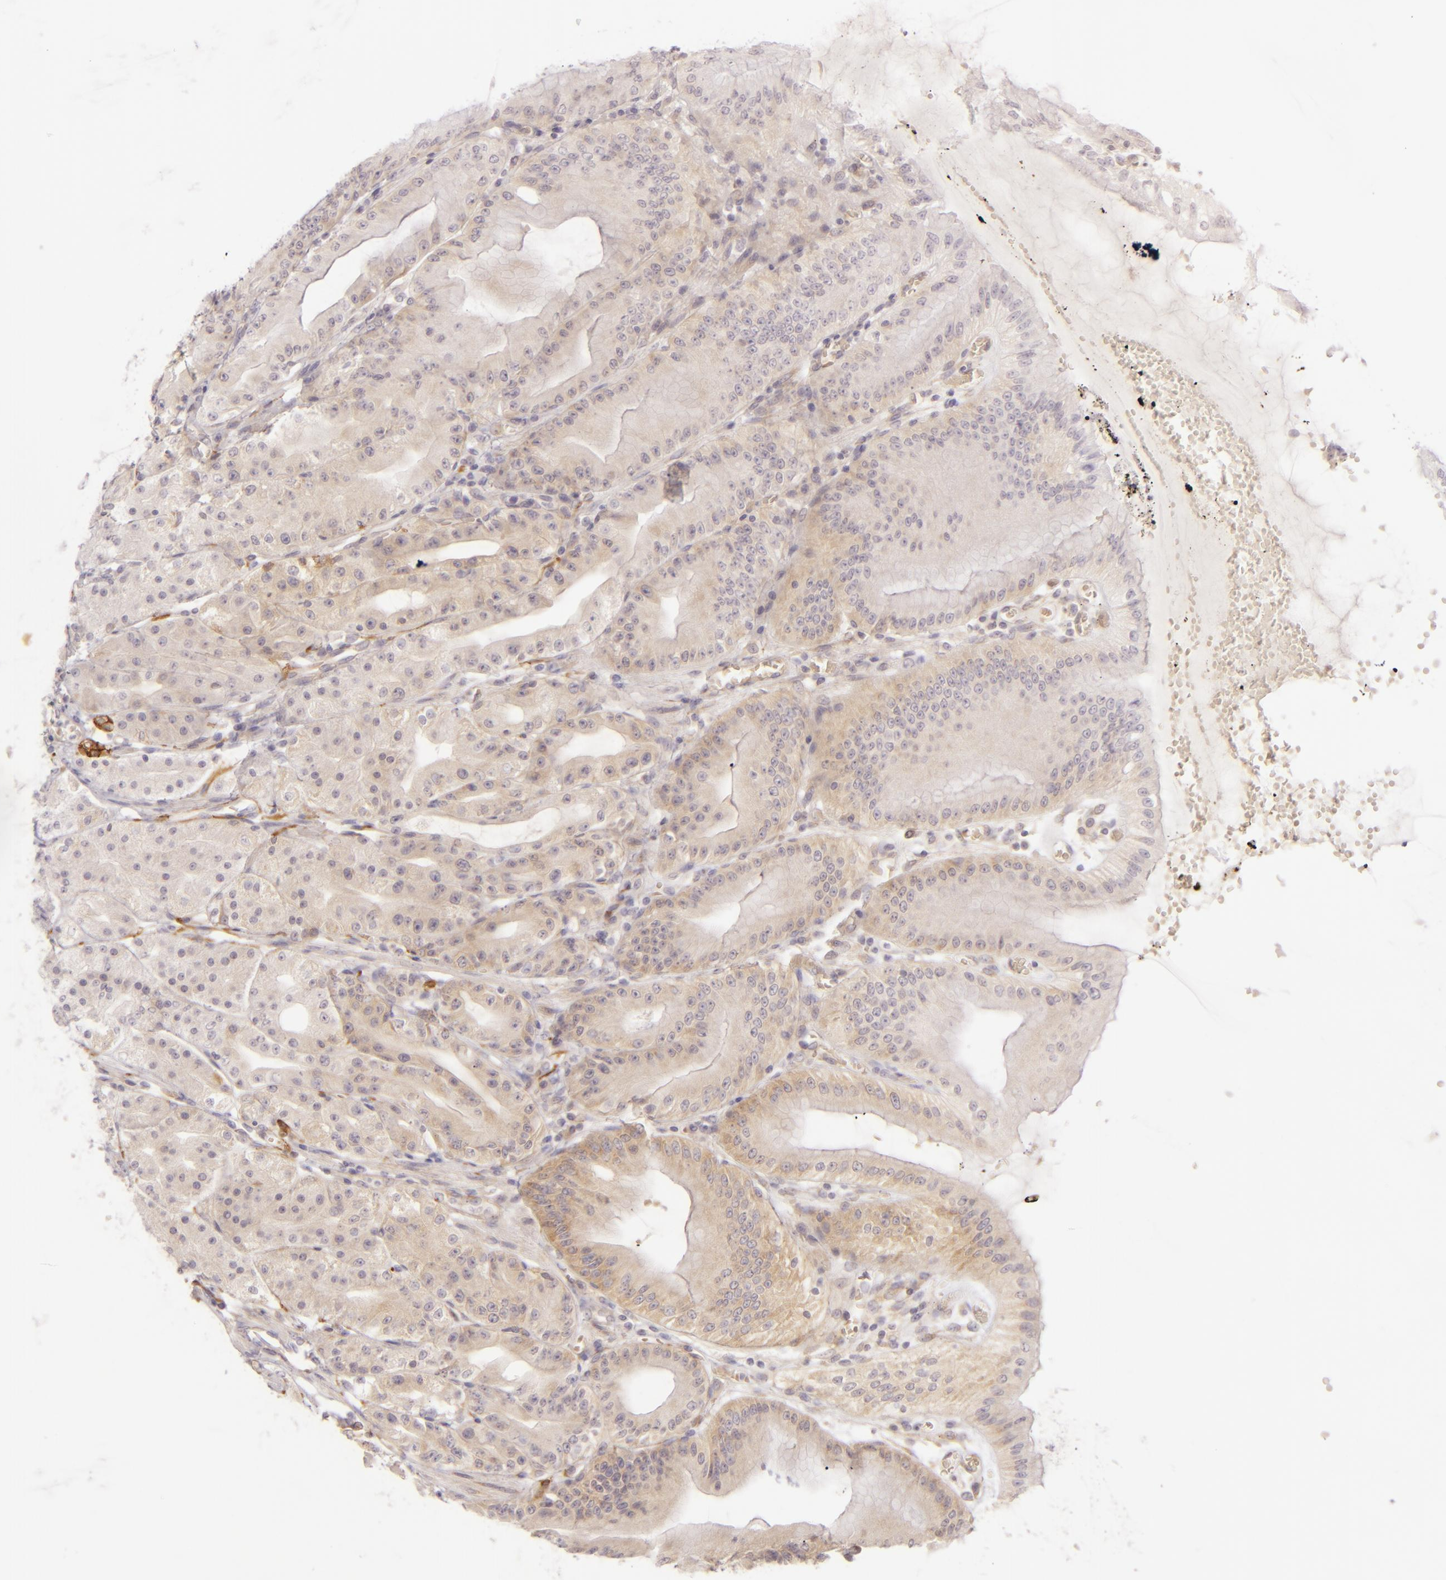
{"staining": {"intensity": "weak", "quantity": ">75%", "location": "cytoplasmic/membranous"}, "tissue": "stomach", "cell_type": "Glandular cells", "image_type": "normal", "snomed": [{"axis": "morphology", "description": "Normal tissue, NOS"}, {"axis": "topography", "description": "Stomach, lower"}], "caption": "Stomach stained with DAB (3,3'-diaminobenzidine) IHC demonstrates low levels of weak cytoplasmic/membranous positivity in approximately >75% of glandular cells.", "gene": "ZC3H7B", "patient": {"sex": "male", "age": 71}}